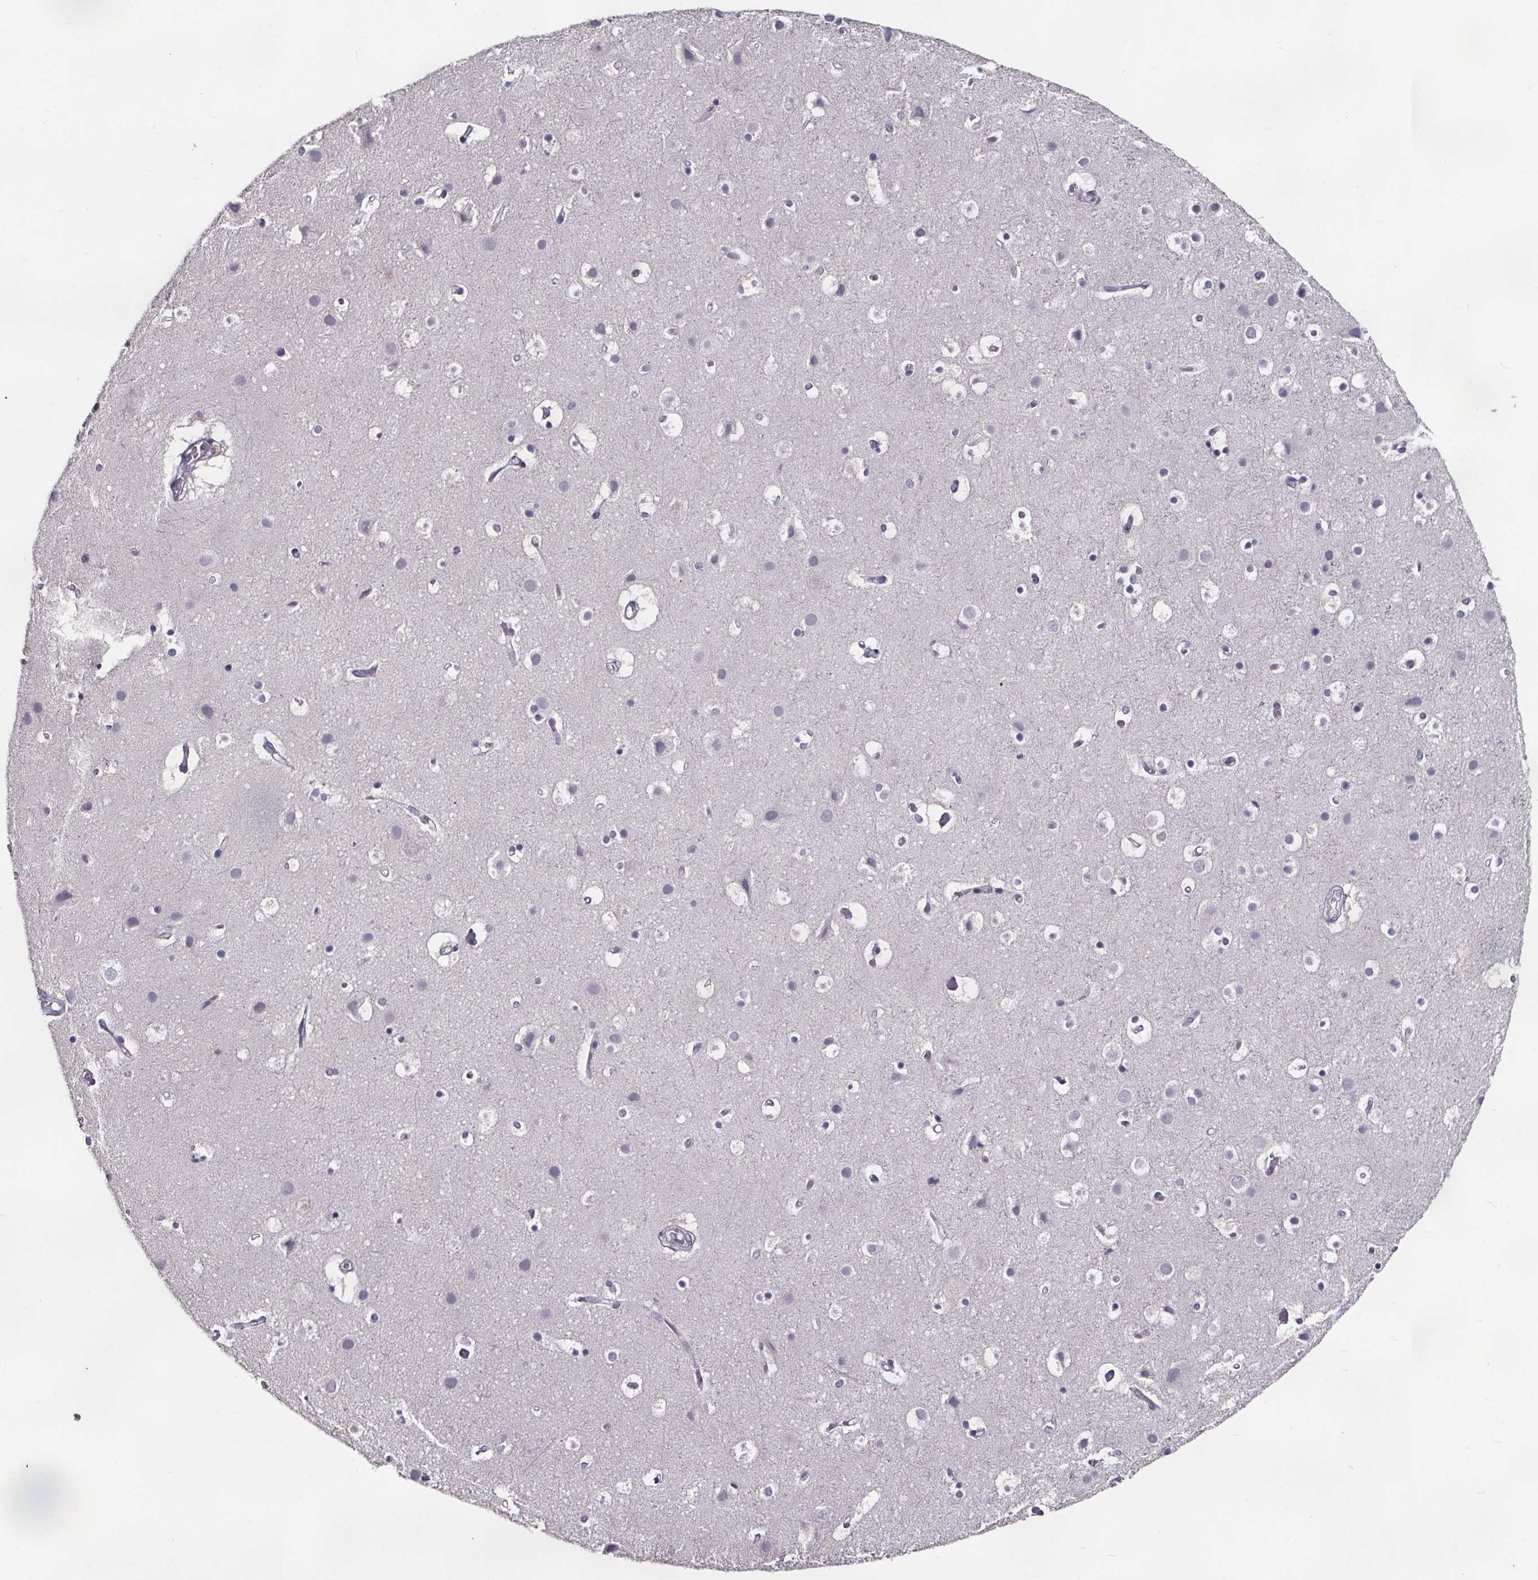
{"staining": {"intensity": "negative", "quantity": "none", "location": "none"}, "tissue": "cerebral cortex", "cell_type": "Endothelial cells", "image_type": "normal", "snomed": [{"axis": "morphology", "description": "Normal tissue, NOS"}, {"axis": "topography", "description": "Cerebral cortex"}], "caption": "This is an IHC histopathology image of benign human cerebral cortex. There is no expression in endothelial cells.", "gene": "AR", "patient": {"sex": "female", "age": 52}}